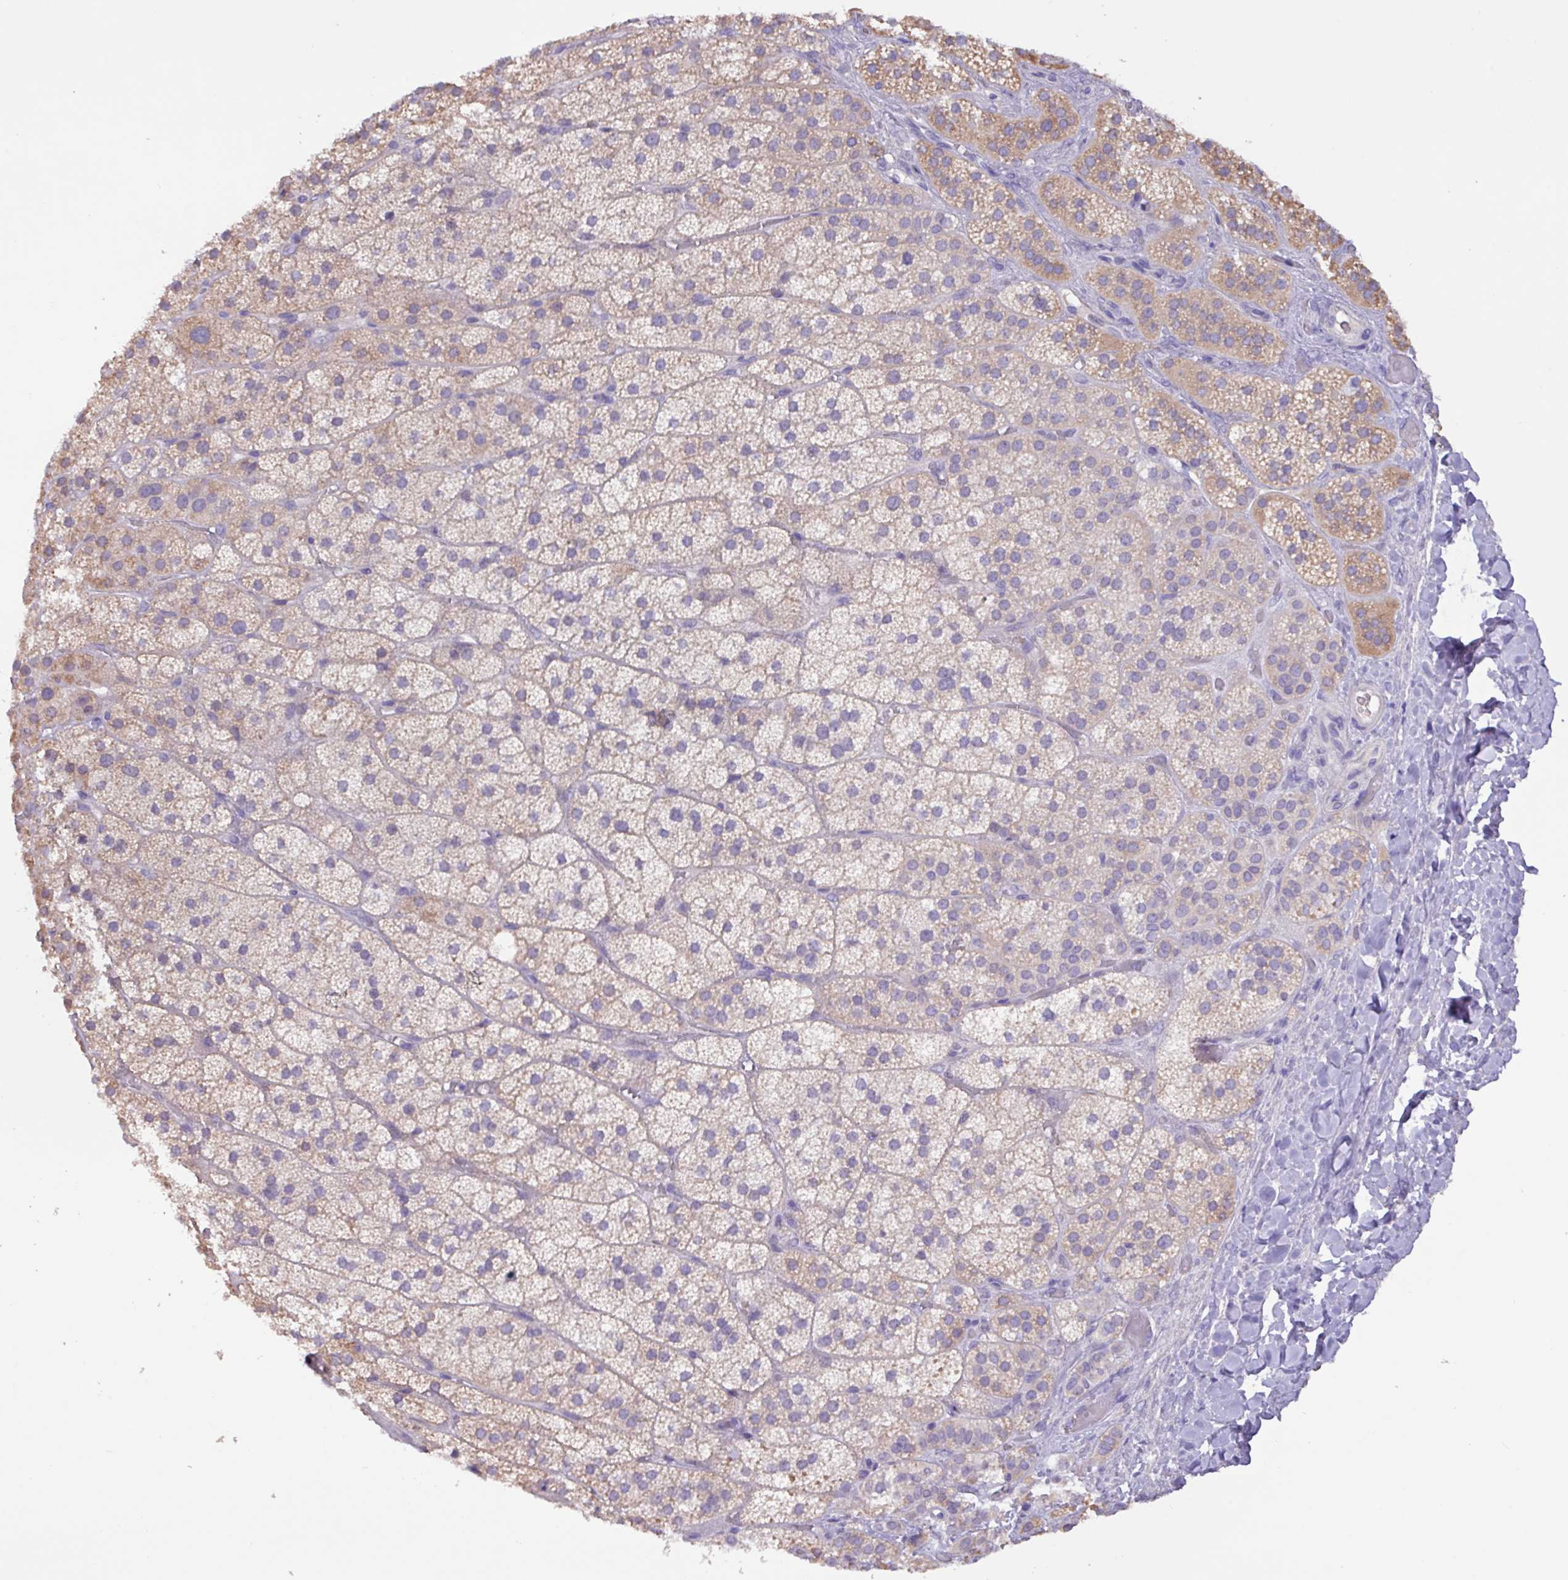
{"staining": {"intensity": "weak", "quantity": "25%-75%", "location": "cytoplasmic/membranous"}, "tissue": "adrenal gland", "cell_type": "Glandular cells", "image_type": "normal", "snomed": [{"axis": "morphology", "description": "Normal tissue, NOS"}, {"axis": "topography", "description": "Adrenal gland"}], "caption": "This is an image of immunohistochemistry (IHC) staining of unremarkable adrenal gland, which shows weak expression in the cytoplasmic/membranous of glandular cells.", "gene": "PAX8", "patient": {"sex": "male", "age": 57}}